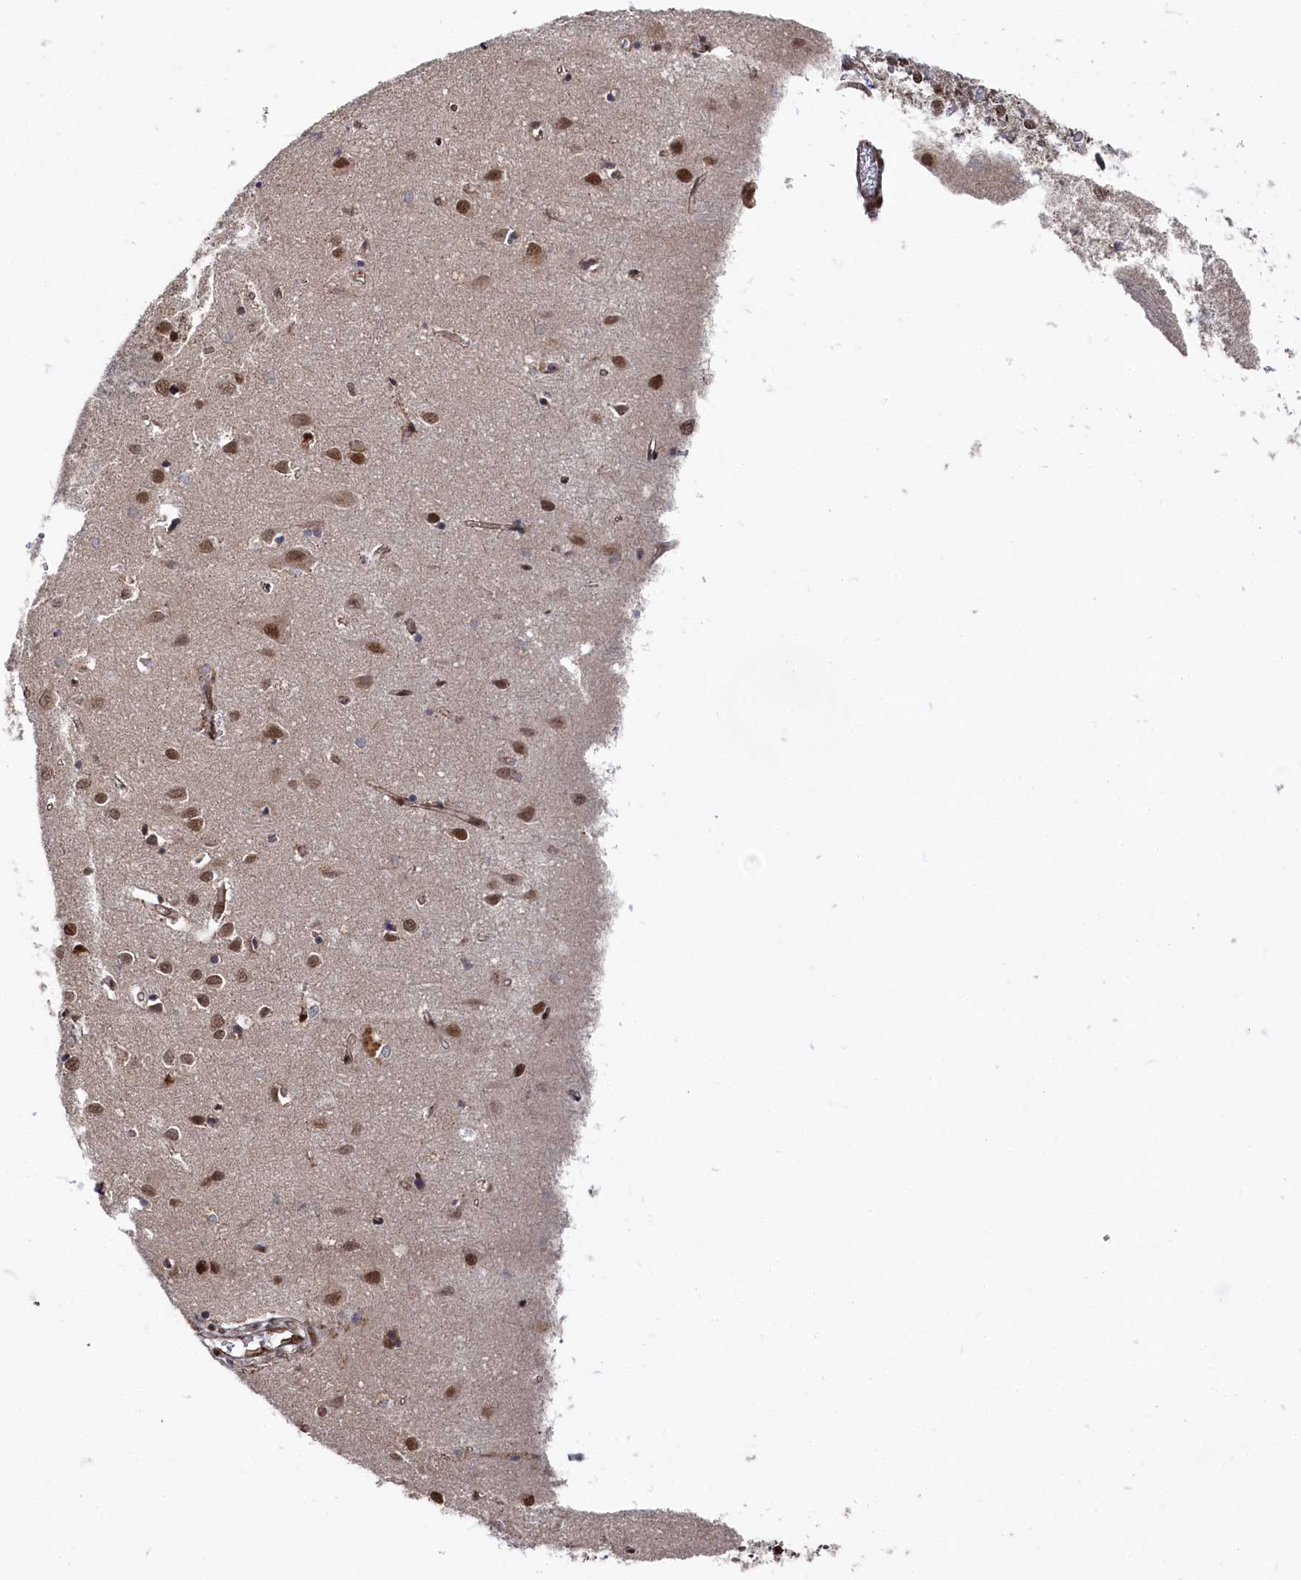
{"staining": {"intensity": "moderate", "quantity": "25%-75%", "location": "cytoplasmic/membranous,nuclear"}, "tissue": "cerebral cortex", "cell_type": "Endothelial cells", "image_type": "normal", "snomed": [{"axis": "morphology", "description": "Normal tissue, NOS"}, {"axis": "topography", "description": "Cerebral cortex"}], "caption": "Protein analysis of normal cerebral cortex demonstrates moderate cytoplasmic/membranous,nuclear expression in approximately 25%-75% of endothelial cells. (DAB (3,3'-diaminobenzidine) IHC, brown staining for protein, blue staining for nuclei).", "gene": "BUB3", "patient": {"sex": "female", "age": 64}}